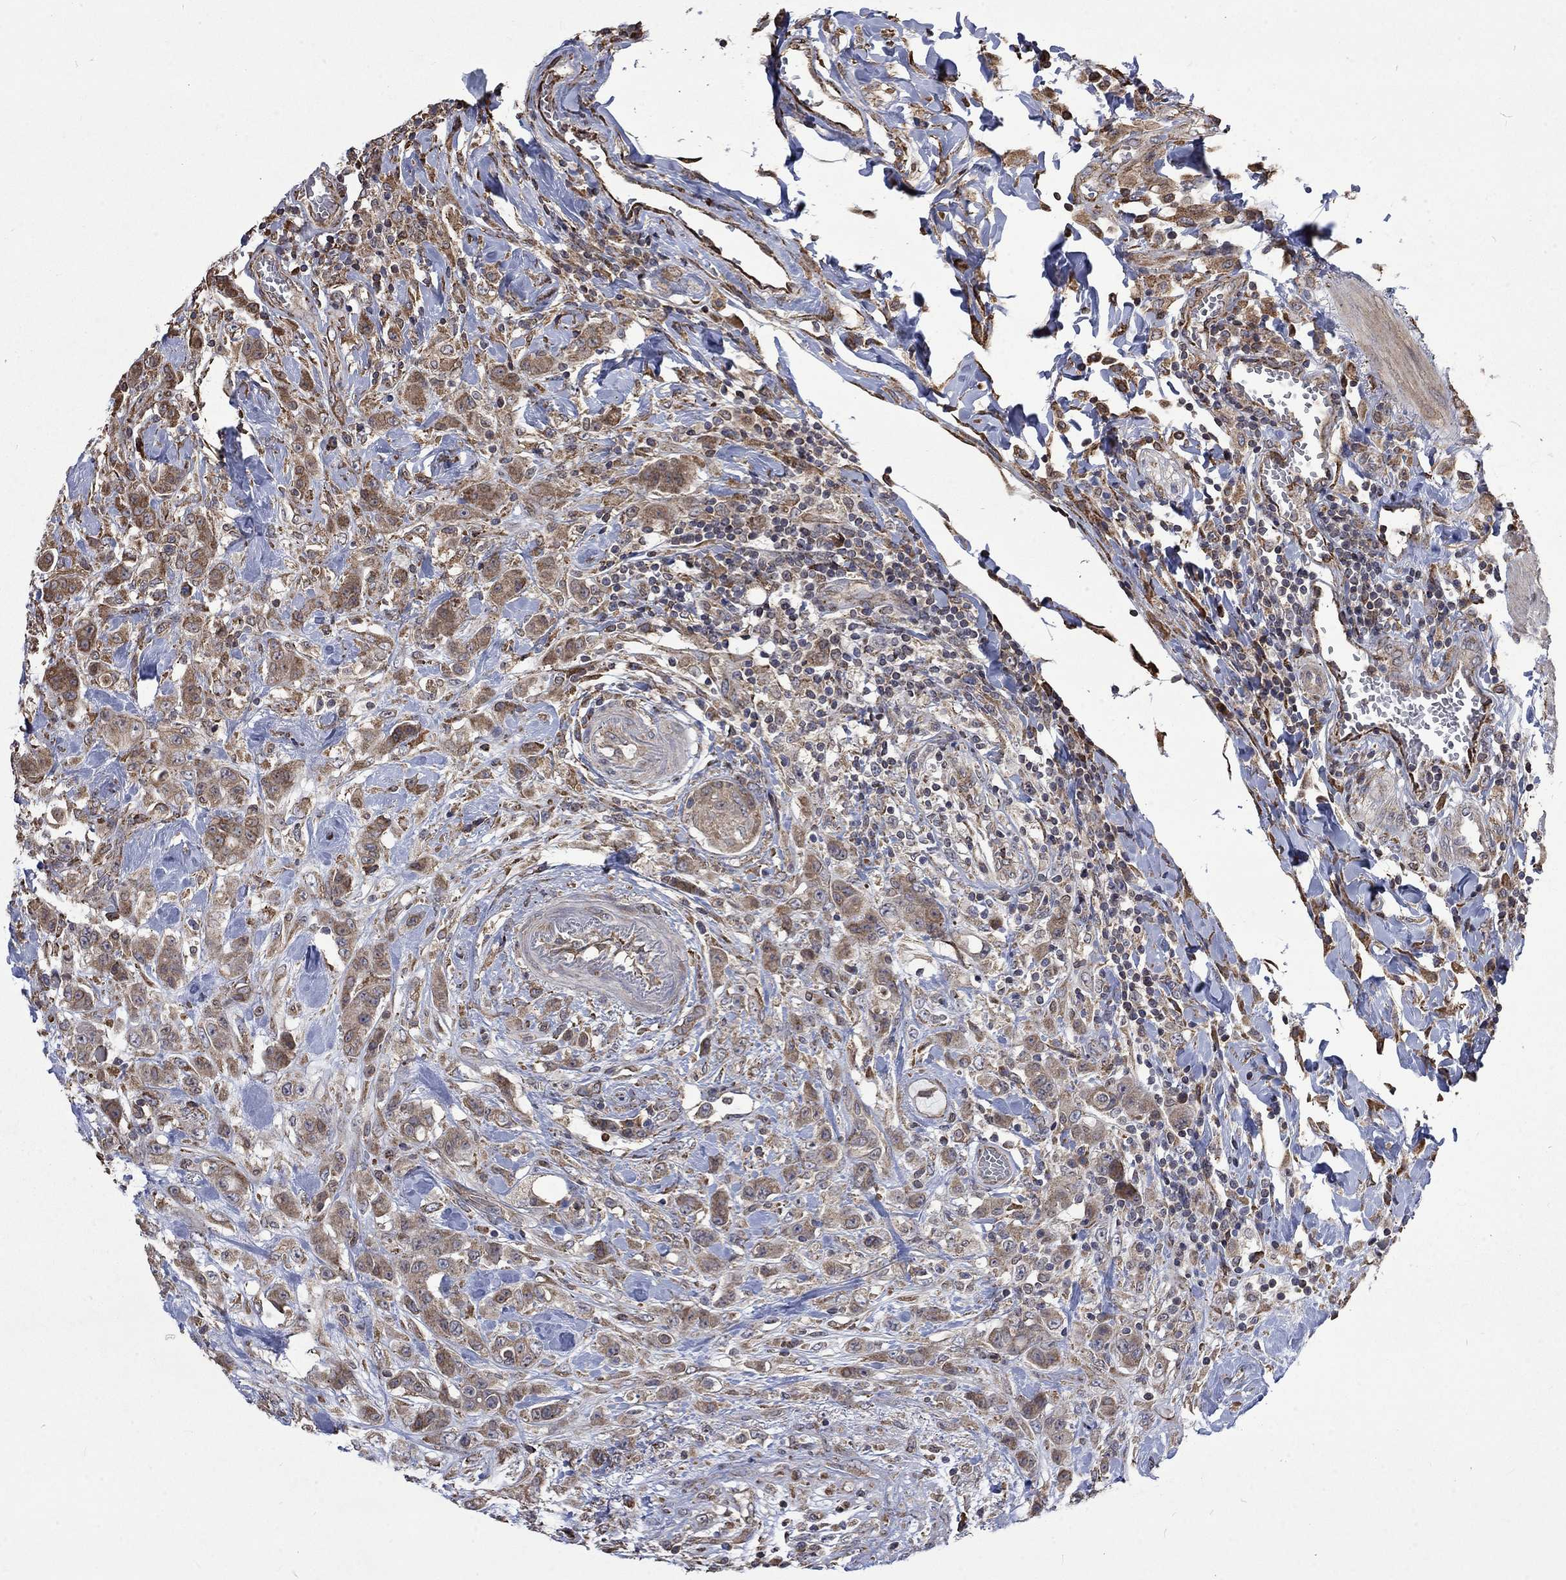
{"staining": {"intensity": "moderate", "quantity": "<25%", "location": "cytoplasmic/membranous"}, "tissue": "colorectal cancer", "cell_type": "Tumor cells", "image_type": "cancer", "snomed": [{"axis": "morphology", "description": "Adenocarcinoma, NOS"}, {"axis": "topography", "description": "Colon"}], "caption": "Protein expression analysis of human colorectal adenocarcinoma reveals moderate cytoplasmic/membranous positivity in about <25% of tumor cells.", "gene": "ESRRA", "patient": {"sex": "female", "age": 48}}